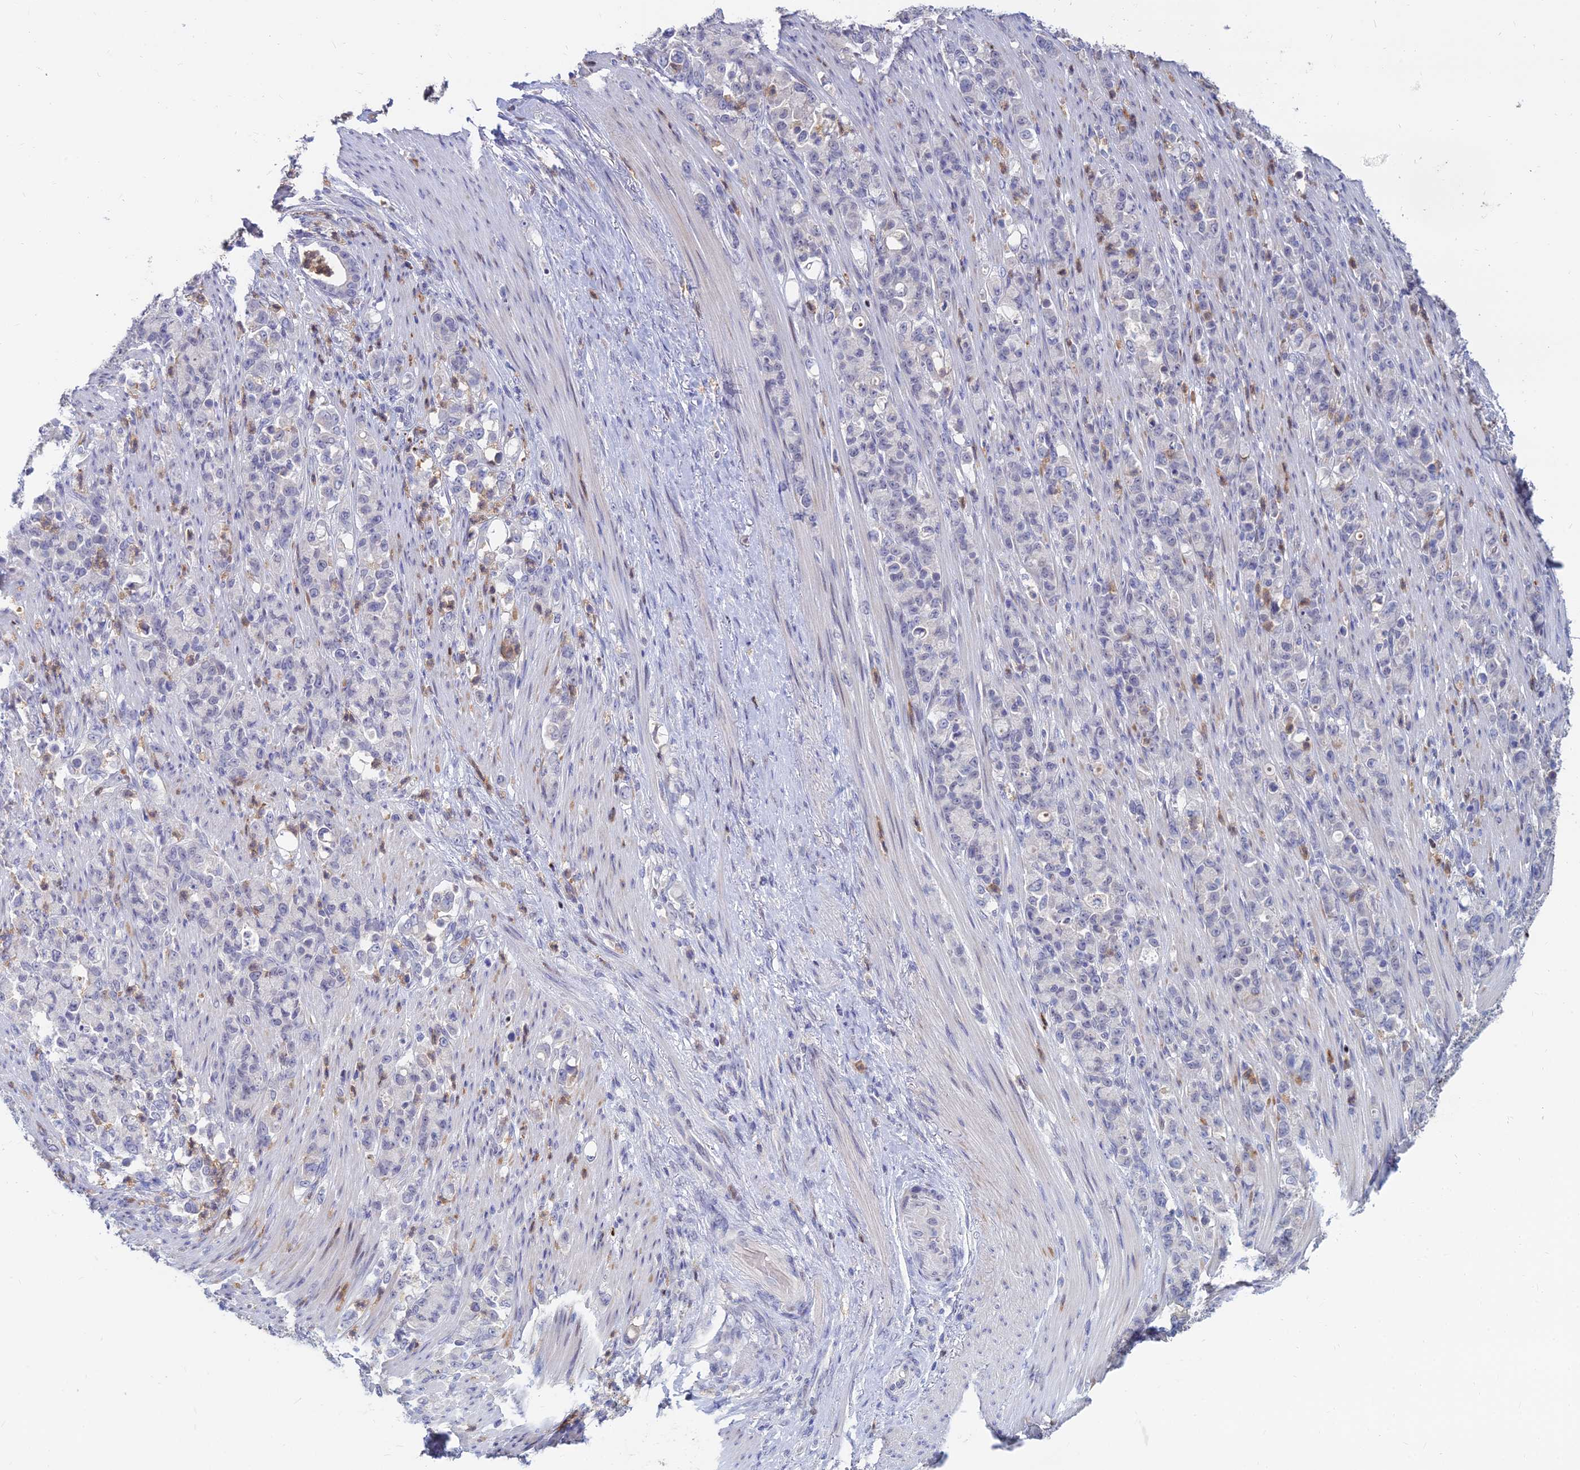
{"staining": {"intensity": "negative", "quantity": "none", "location": "none"}, "tissue": "stomach cancer", "cell_type": "Tumor cells", "image_type": "cancer", "snomed": [{"axis": "morphology", "description": "Normal tissue, NOS"}, {"axis": "morphology", "description": "Adenocarcinoma, NOS"}, {"axis": "topography", "description": "Stomach"}], "caption": "DAB immunohistochemical staining of stomach cancer shows no significant expression in tumor cells. (DAB immunohistochemistry (IHC) with hematoxylin counter stain).", "gene": "GOLGA6D", "patient": {"sex": "female", "age": 79}}